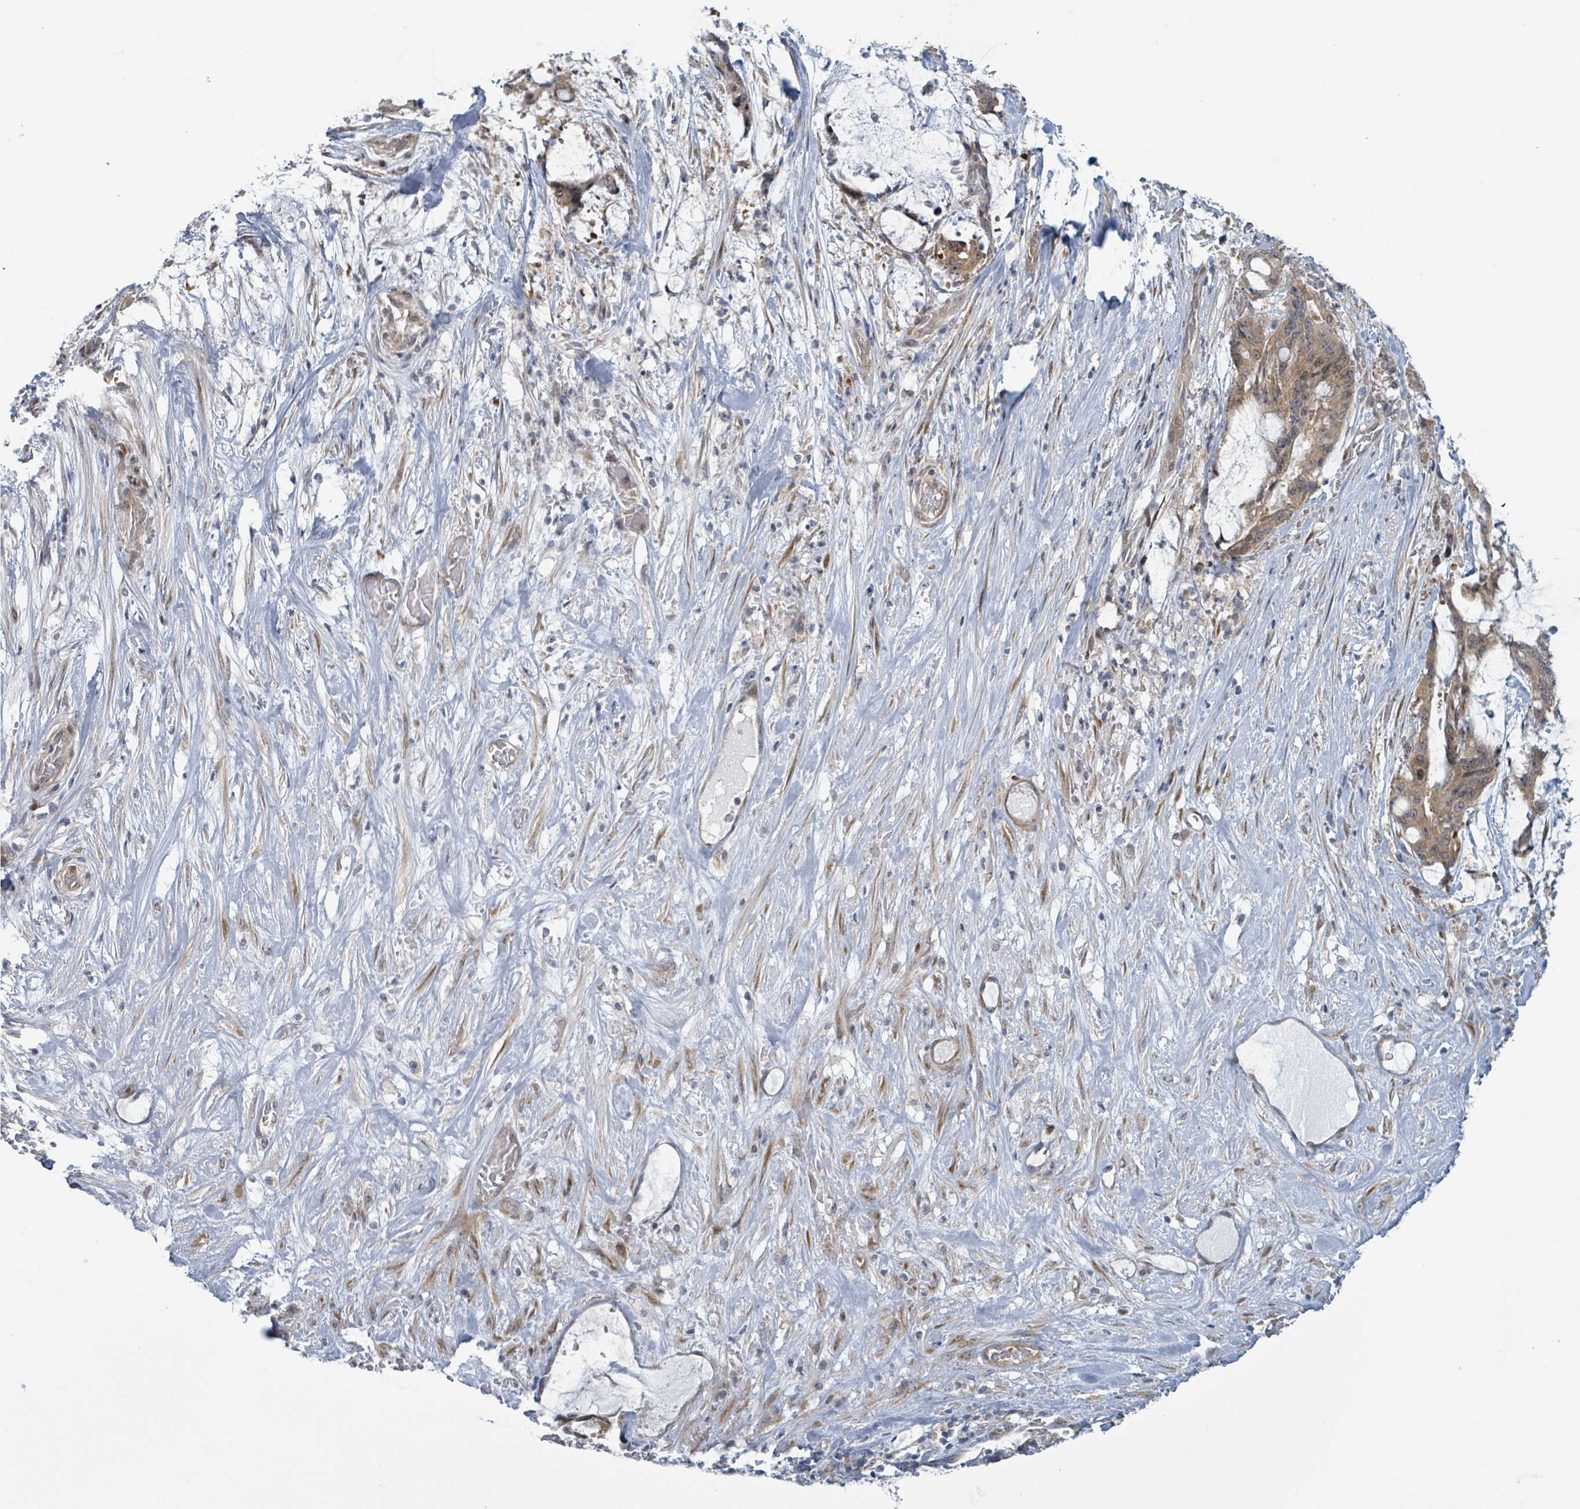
{"staining": {"intensity": "moderate", "quantity": ">75%", "location": "cytoplasmic/membranous,nuclear"}, "tissue": "liver cancer", "cell_type": "Tumor cells", "image_type": "cancer", "snomed": [{"axis": "morphology", "description": "Normal tissue, NOS"}, {"axis": "morphology", "description": "Cholangiocarcinoma"}, {"axis": "topography", "description": "Liver"}, {"axis": "topography", "description": "Peripheral nerve tissue"}], "caption": "Approximately >75% of tumor cells in cholangiocarcinoma (liver) demonstrate moderate cytoplasmic/membranous and nuclear protein expression as visualized by brown immunohistochemical staining.", "gene": "RPL32", "patient": {"sex": "female", "age": 73}}